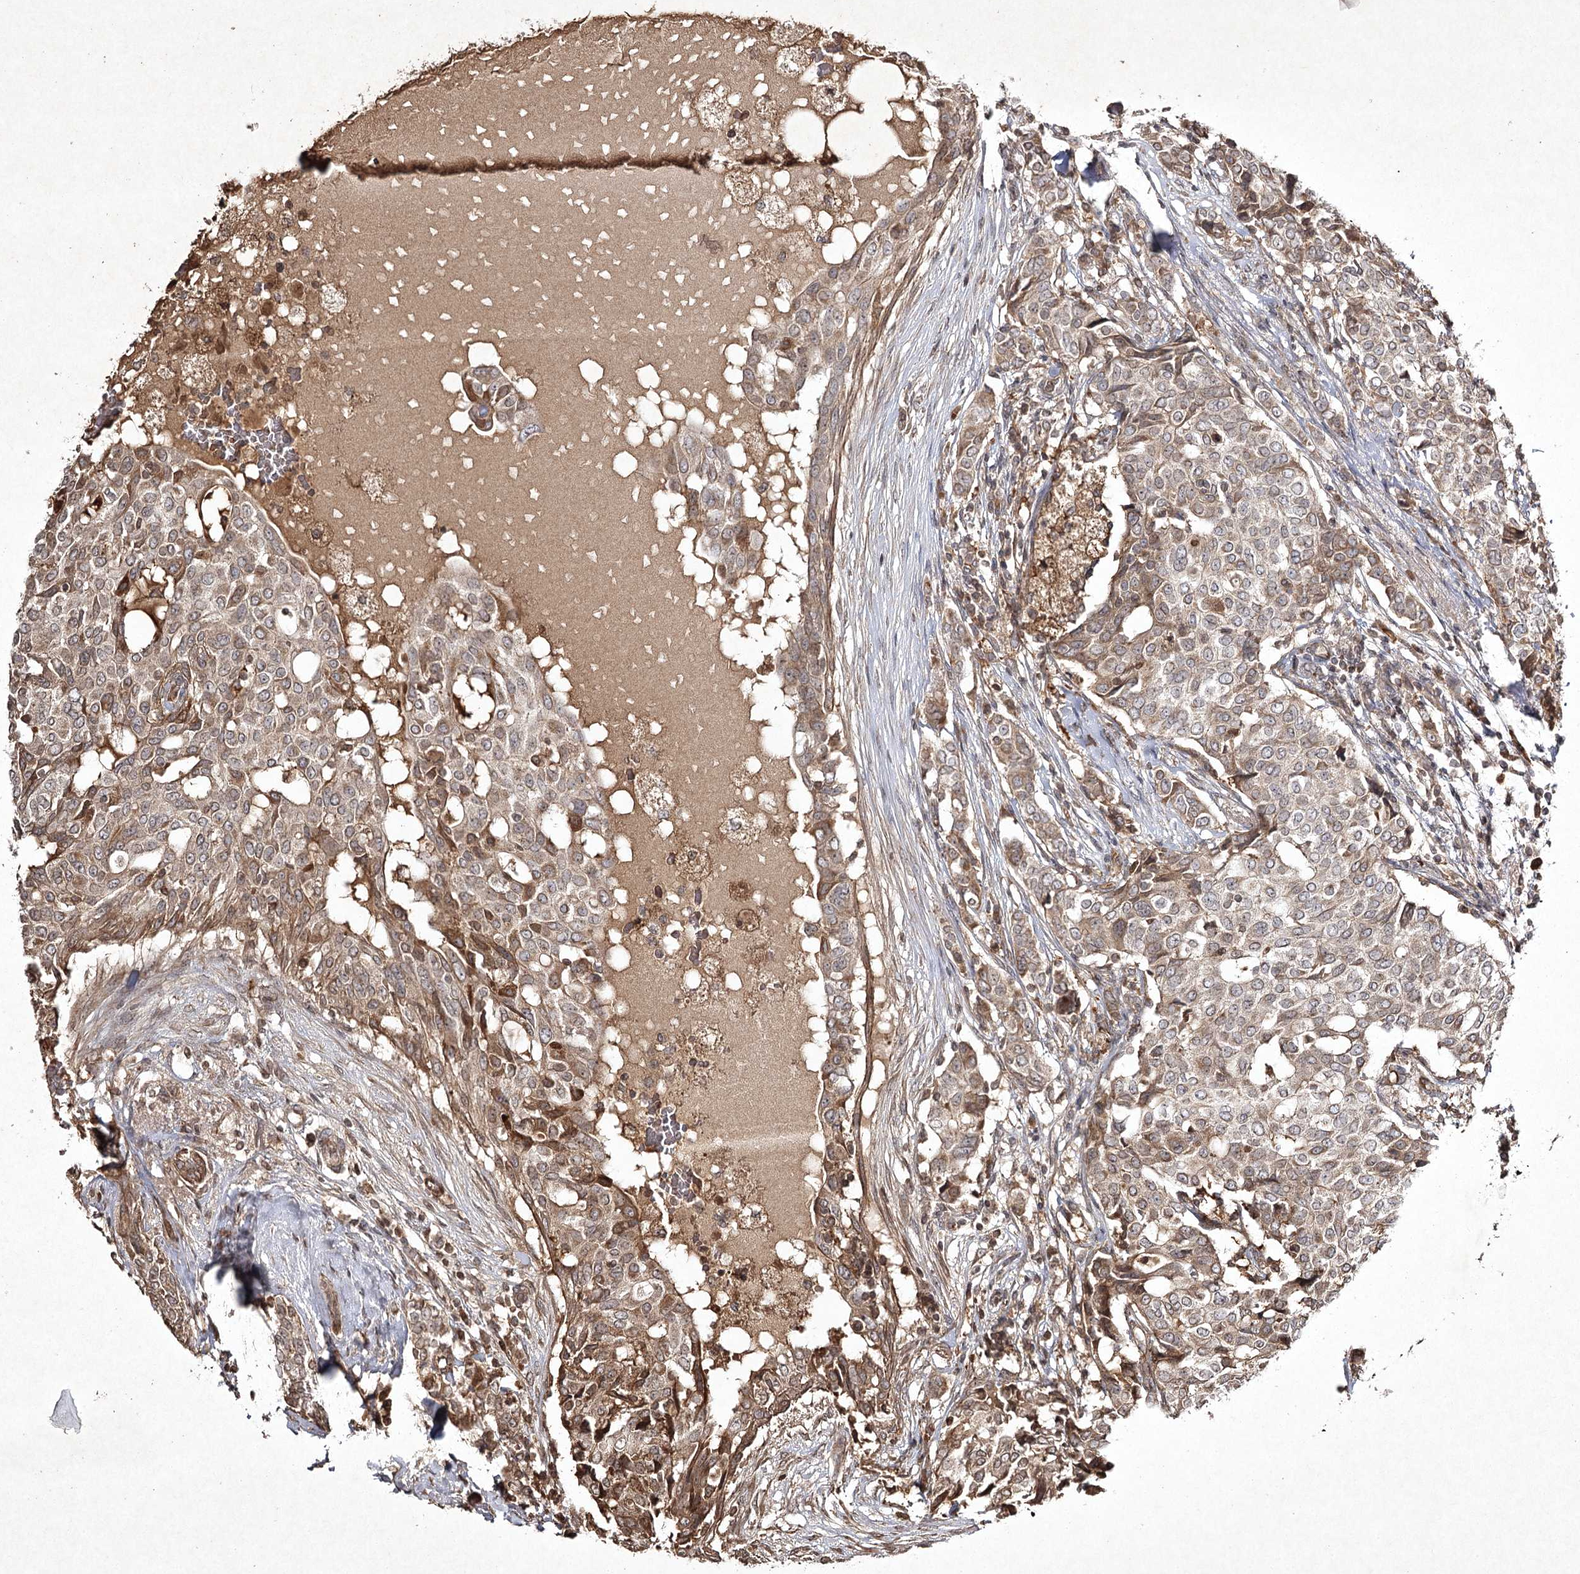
{"staining": {"intensity": "moderate", "quantity": ">75%", "location": "cytoplasmic/membranous"}, "tissue": "breast cancer", "cell_type": "Tumor cells", "image_type": "cancer", "snomed": [{"axis": "morphology", "description": "Lobular carcinoma"}, {"axis": "topography", "description": "Breast"}], "caption": "About >75% of tumor cells in human breast cancer (lobular carcinoma) exhibit moderate cytoplasmic/membranous protein positivity as visualized by brown immunohistochemical staining.", "gene": "CYP2B6", "patient": {"sex": "female", "age": 51}}